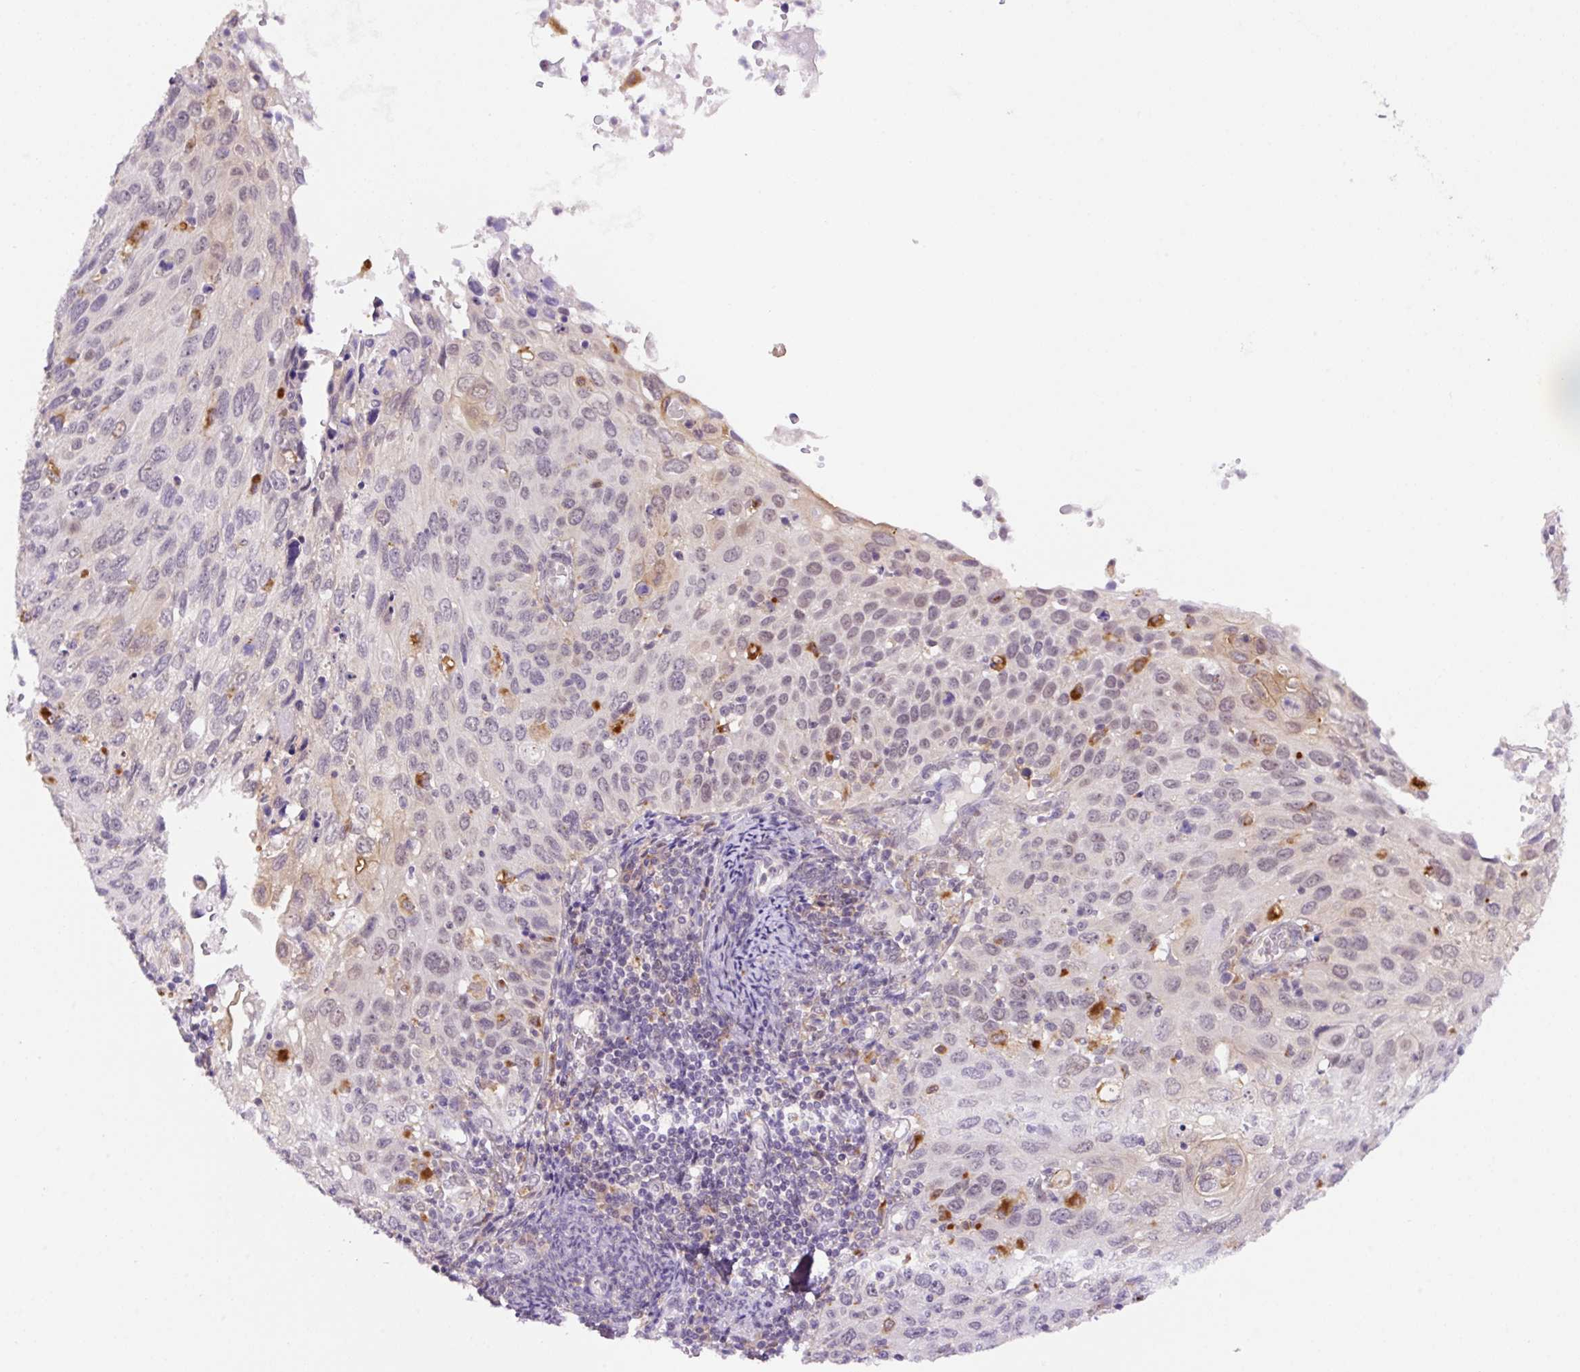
{"staining": {"intensity": "negative", "quantity": "none", "location": "none"}, "tissue": "cervical cancer", "cell_type": "Tumor cells", "image_type": "cancer", "snomed": [{"axis": "morphology", "description": "Squamous cell carcinoma, NOS"}, {"axis": "topography", "description": "Cervix"}], "caption": "Immunohistochemical staining of squamous cell carcinoma (cervical) displays no significant positivity in tumor cells. The staining is performed using DAB (3,3'-diaminobenzidine) brown chromogen with nuclei counter-stained in using hematoxylin.", "gene": "CEBPZOS", "patient": {"sex": "female", "age": 70}}